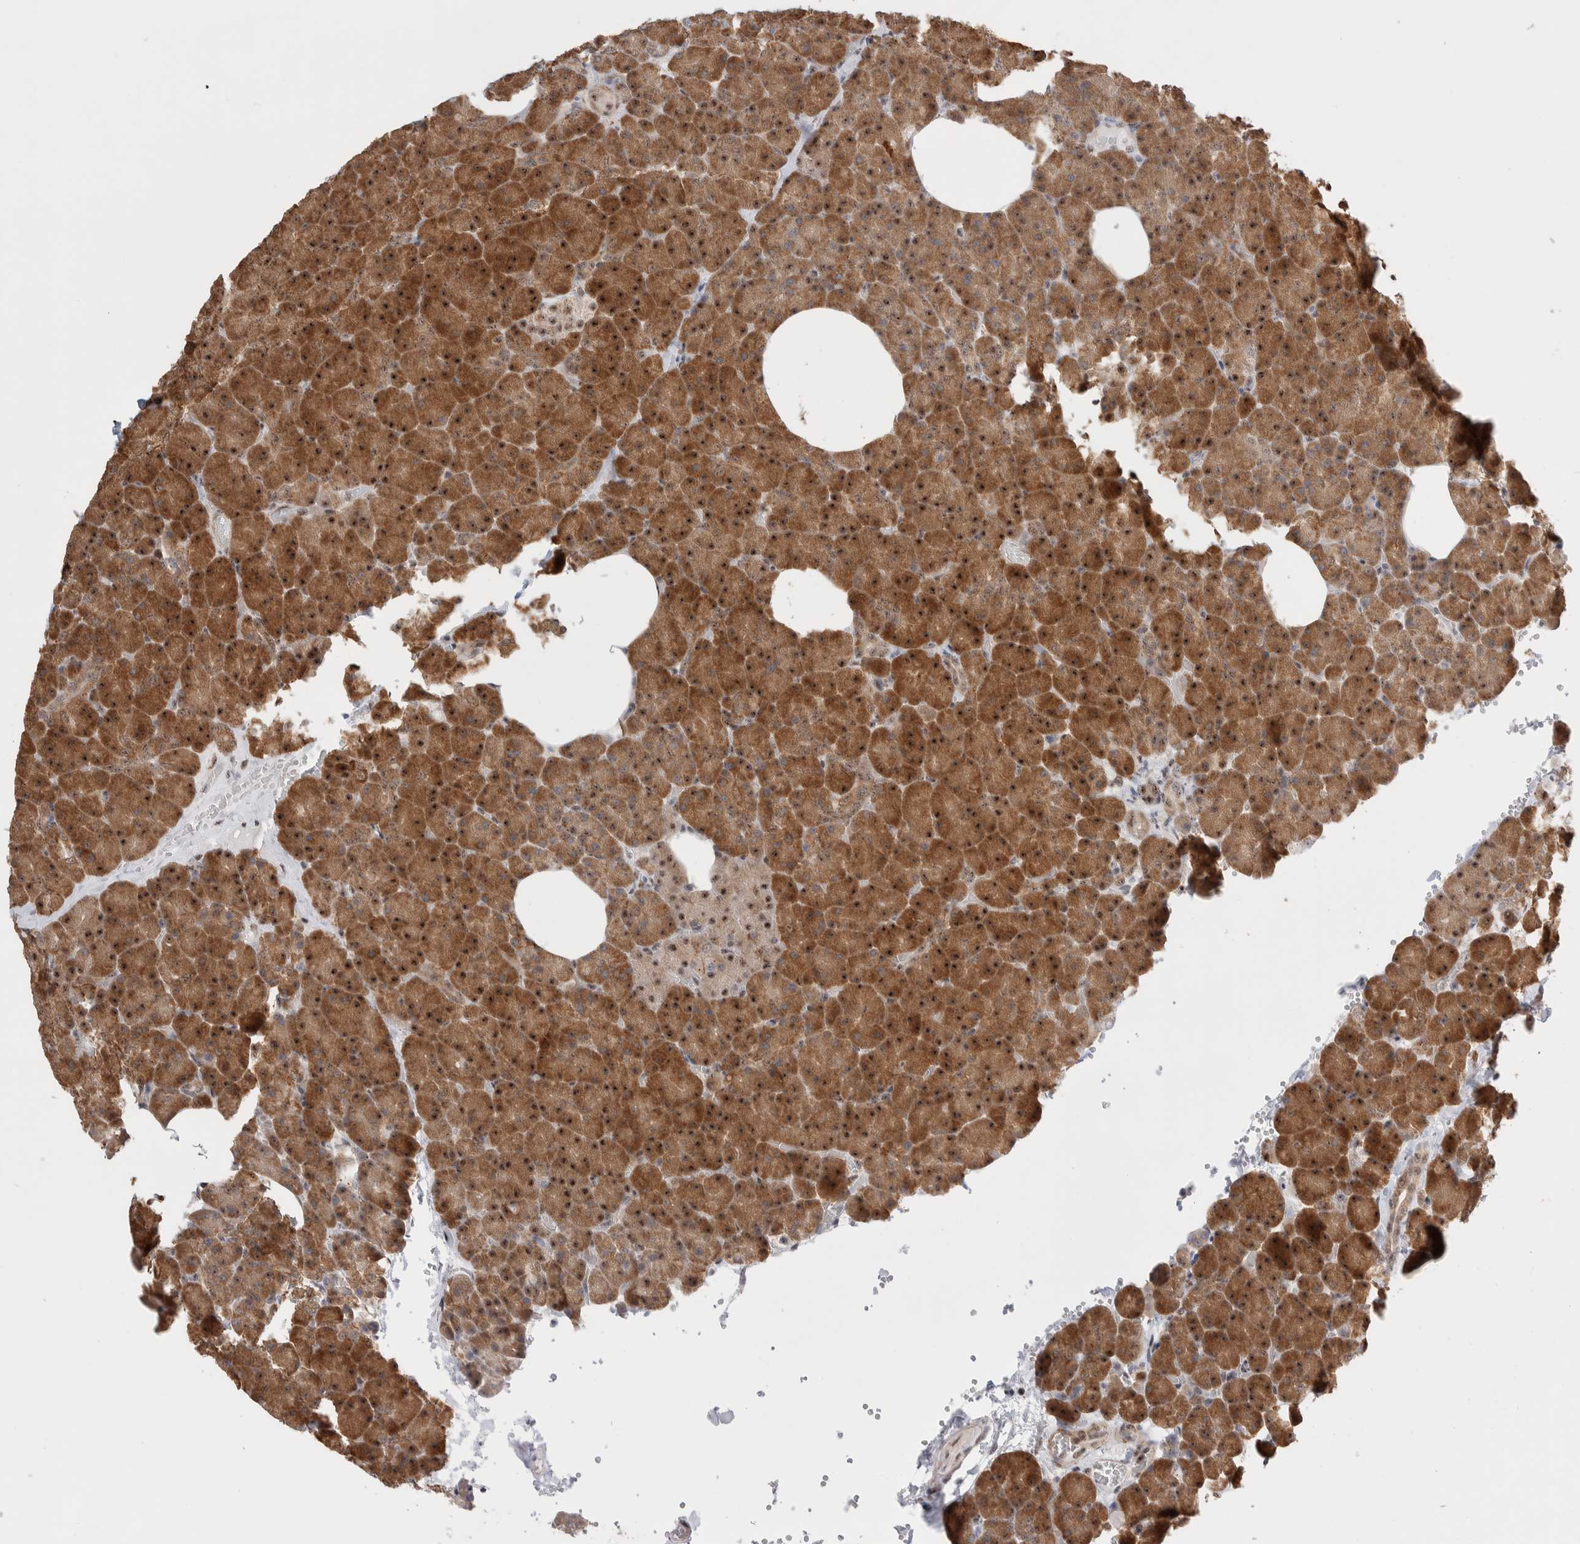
{"staining": {"intensity": "moderate", "quantity": ">75%", "location": "cytoplasmic/membranous,nuclear"}, "tissue": "pancreas", "cell_type": "Exocrine glandular cells", "image_type": "normal", "snomed": [{"axis": "morphology", "description": "Normal tissue, NOS"}, {"axis": "morphology", "description": "Carcinoid, malignant, NOS"}, {"axis": "topography", "description": "Pancreas"}], "caption": "Normal pancreas reveals moderate cytoplasmic/membranous,nuclear expression in approximately >75% of exocrine glandular cells (DAB (3,3'-diaminobenzidine) IHC, brown staining for protein, blue staining for nuclei)..", "gene": "ZNF695", "patient": {"sex": "female", "age": 35}}